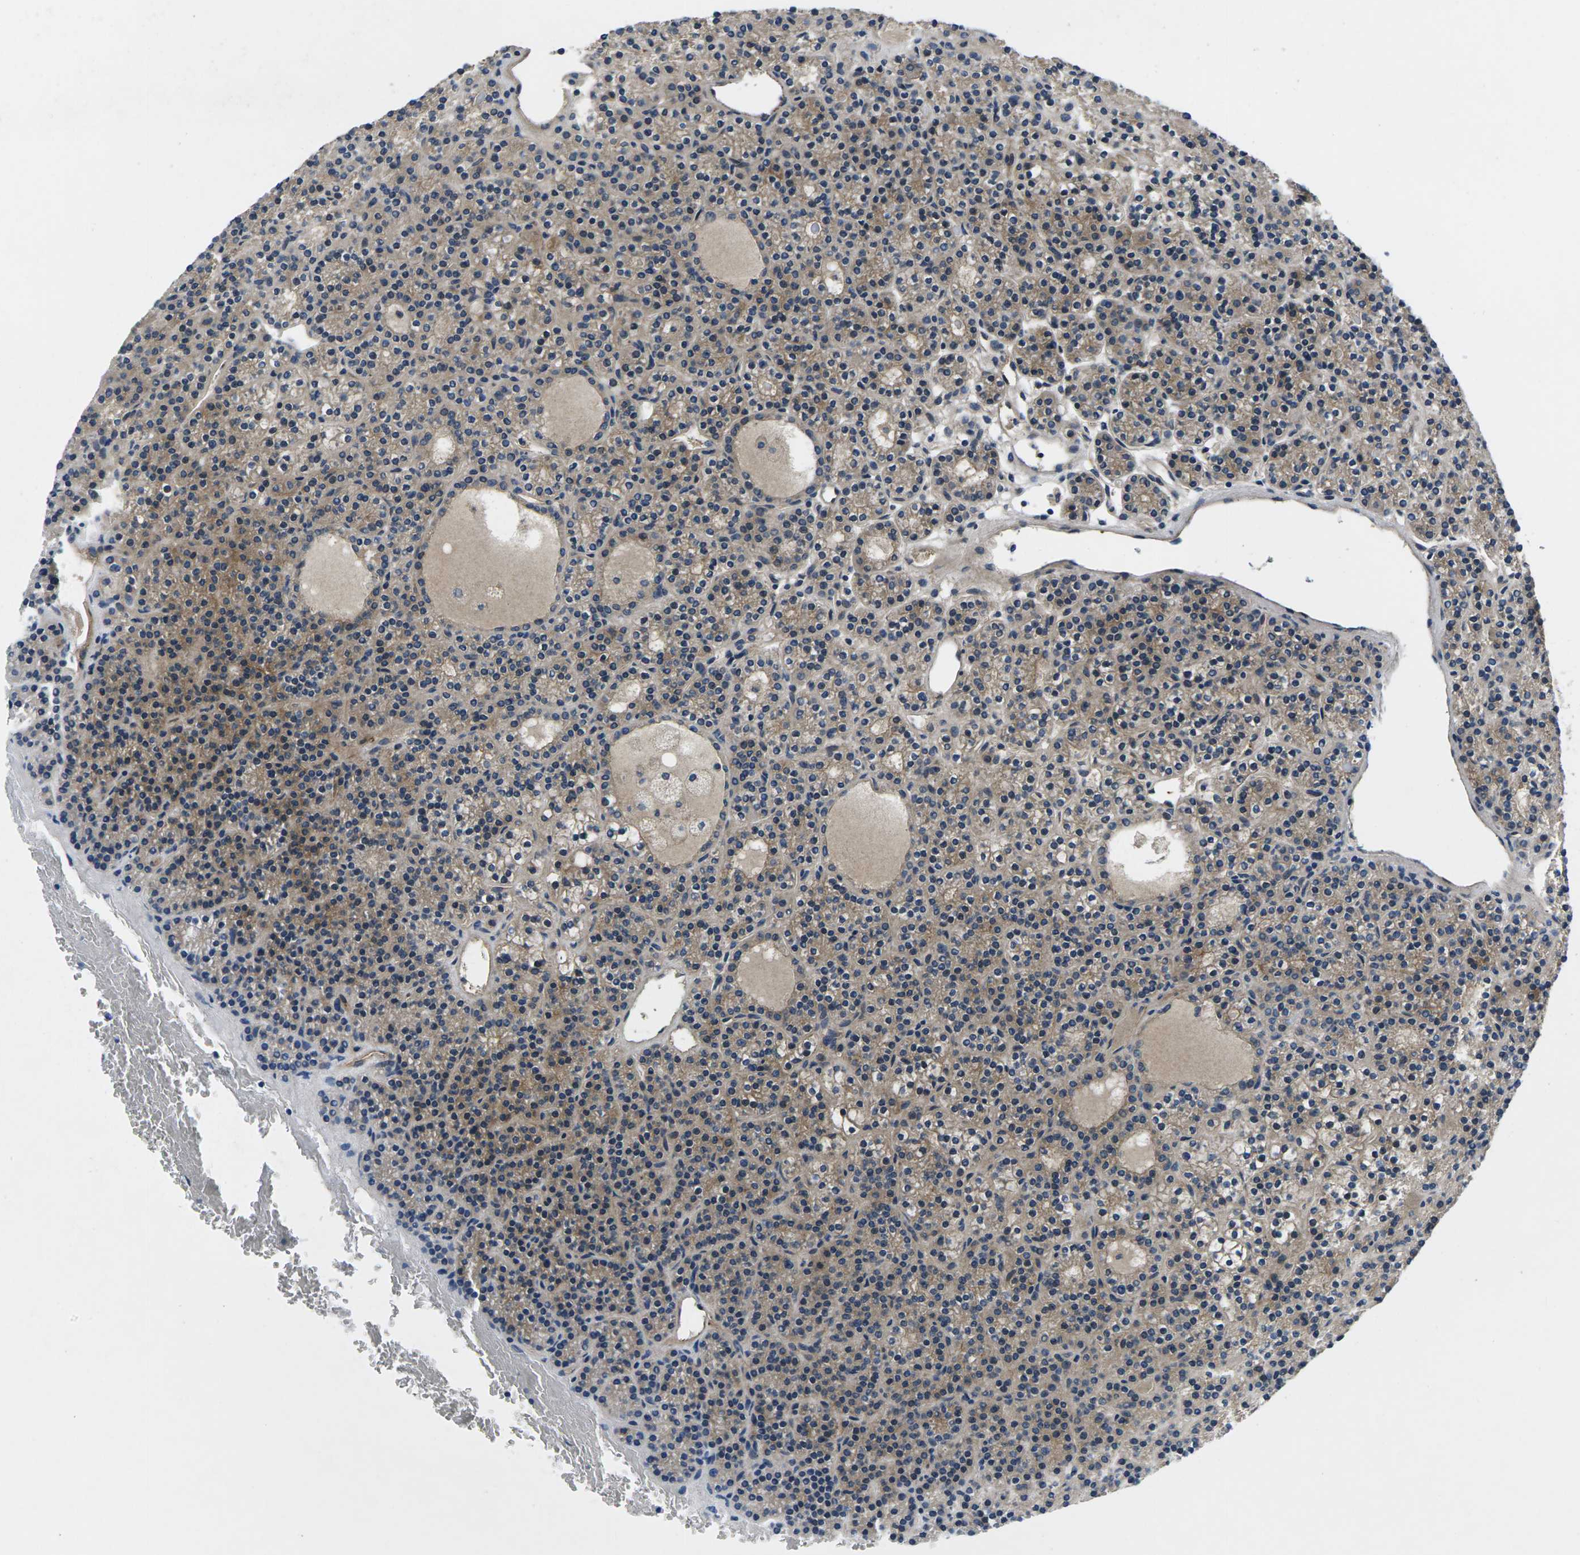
{"staining": {"intensity": "moderate", "quantity": ">75%", "location": "cytoplasmic/membranous"}, "tissue": "parathyroid gland", "cell_type": "Glandular cells", "image_type": "normal", "snomed": [{"axis": "morphology", "description": "Normal tissue, NOS"}, {"axis": "morphology", "description": "Adenoma, NOS"}, {"axis": "topography", "description": "Parathyroid gland"}], "caption": "The histopathology image exhibits a brown stain indicating the presence of a protein in the cytoplasmic/membranous of glandular cells in parathyroid gland. Using DAB (brown) and hematoxylin (blue) stains, captured at high magnification using brightfield microscopy.", "gene": "PLCE1", "patient": {"sex": "female", "age": 64}}